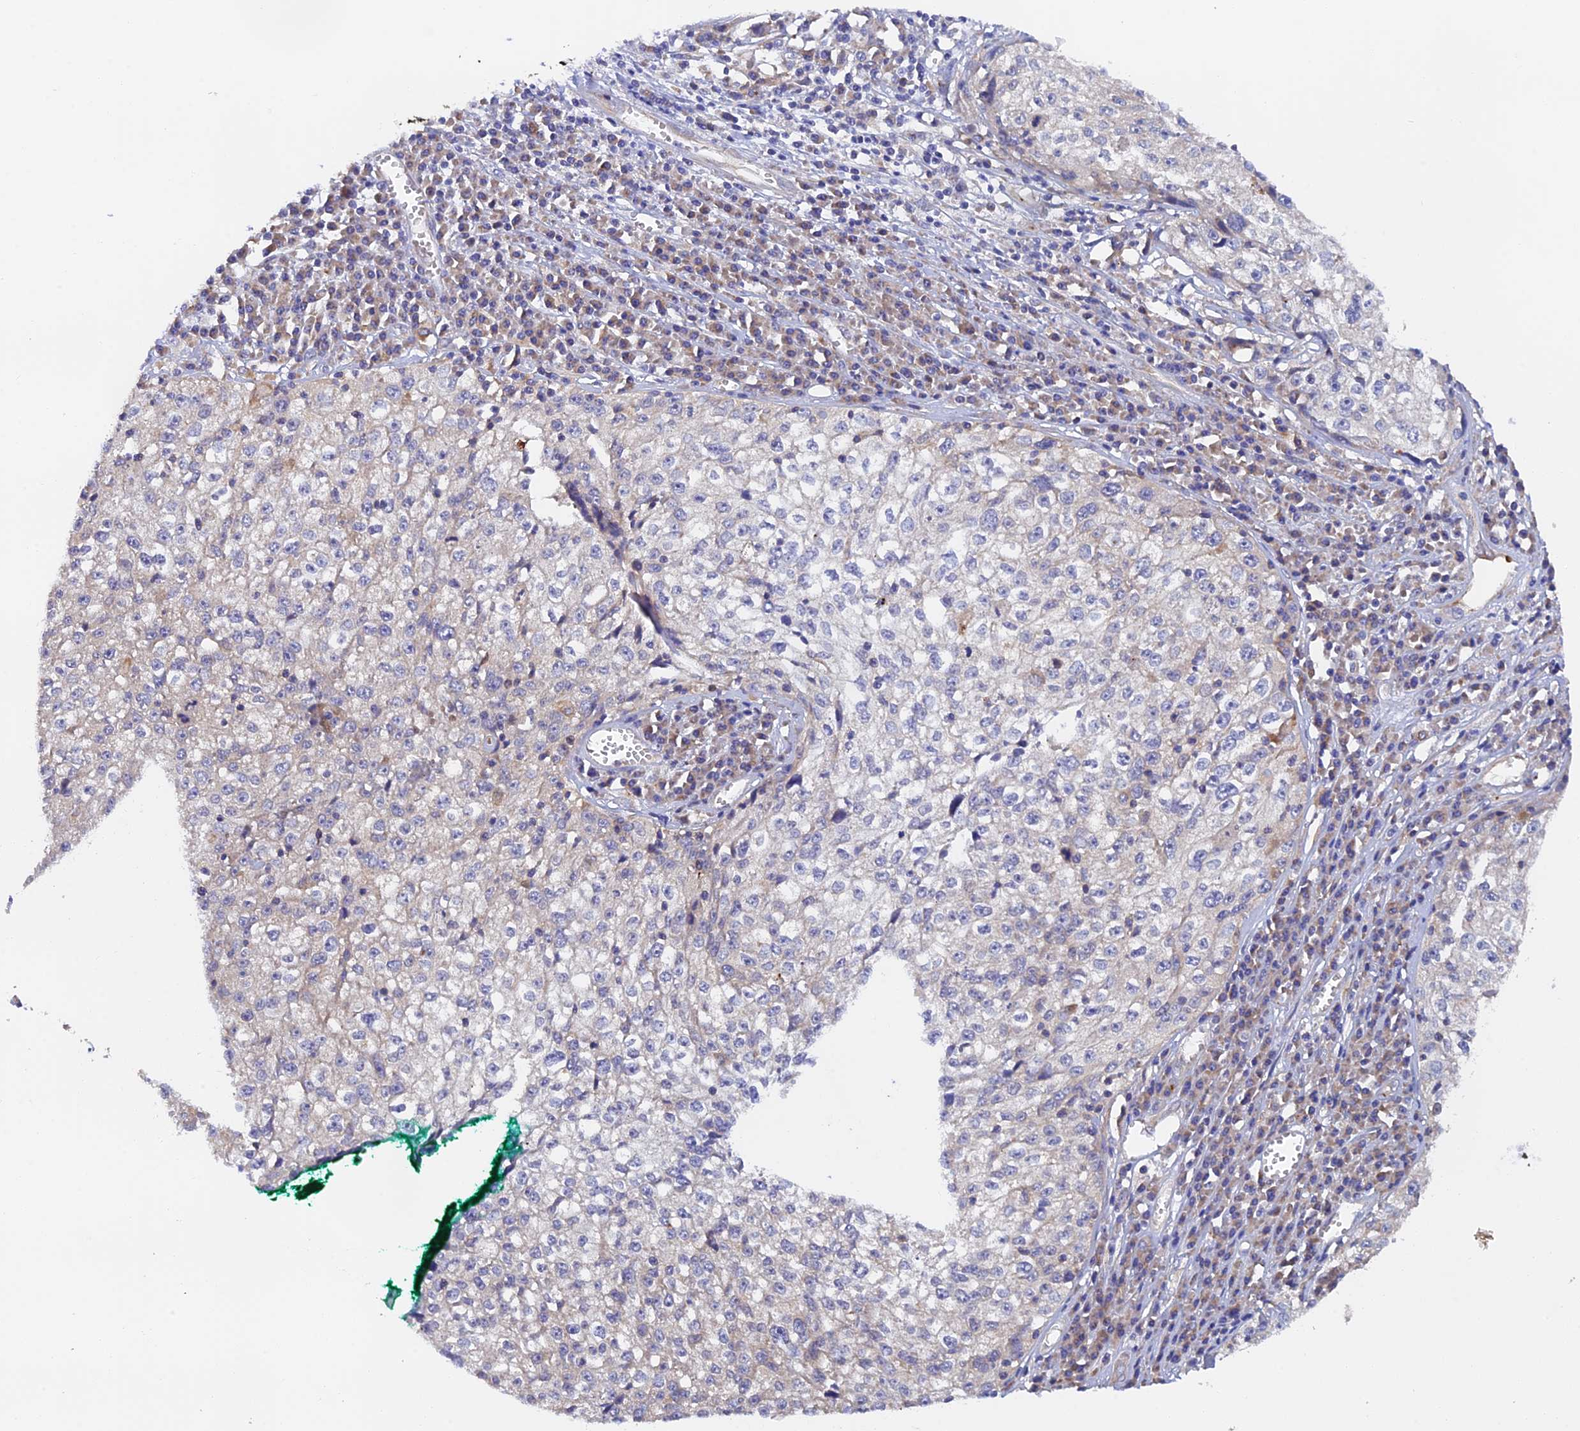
{"staining": {"intensity": "negative", "quantity": "none", "location": "none"}, "tissue": "cervical cancer", "cell_type": "Tumor cells", "image_type": "cancer", "snomed": [{"axis": "morphology", "description": "Squamous cell carcinoma, NOS"}, {"axis": "topography", "description": "Cervix"}], "caption": "This histopathology image is of cervical cancer (squamous cell carcinoma) stained with immunohistochemistry to label a protein in brown with the nuclei are counter-stained blue. There is no expression in tumor cells.", "gene": "RANBP6", "patient": {"sex": "female", "age": 57}}